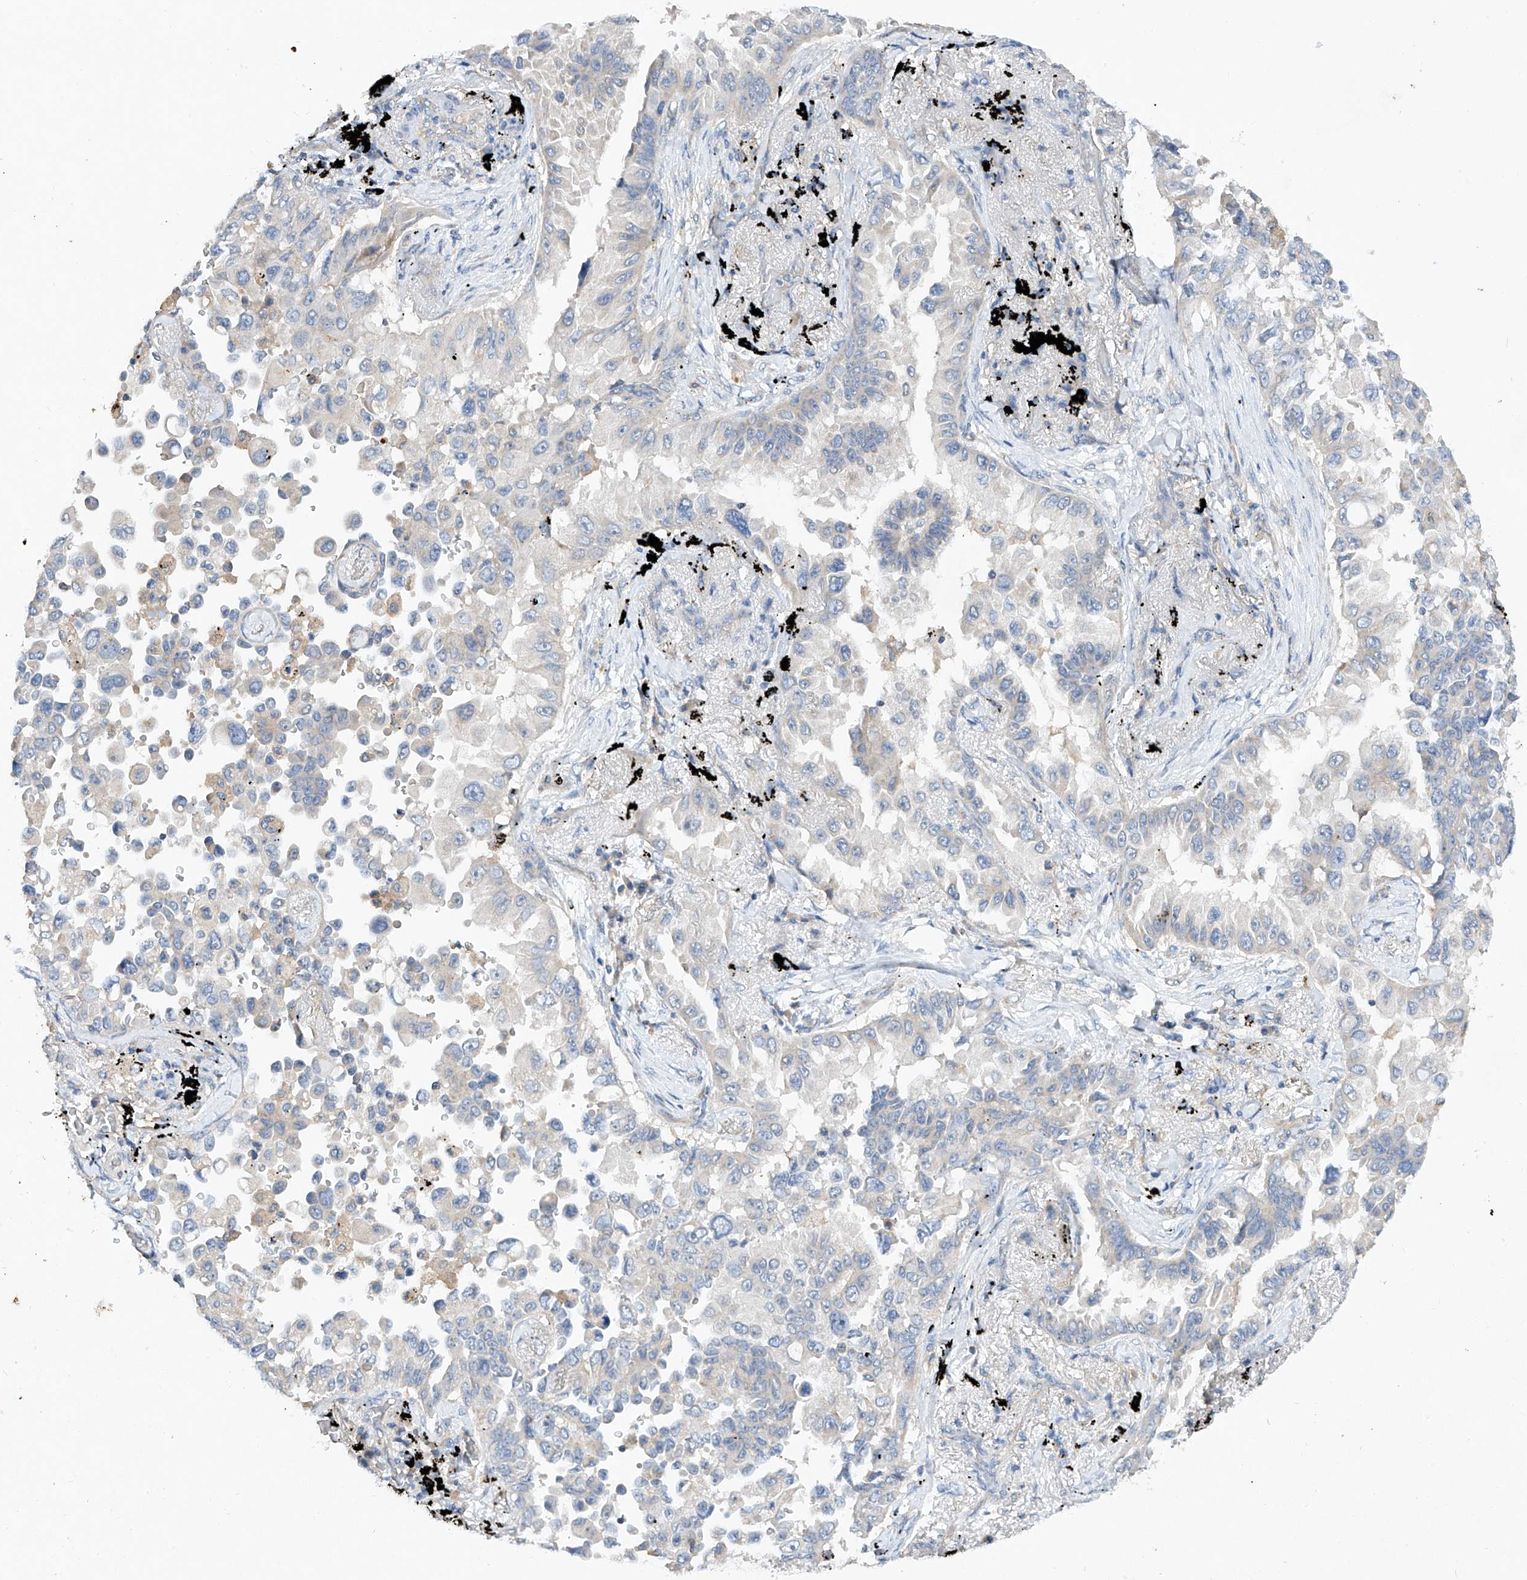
{"staining": {"intensity": "negative", "quantity": "none", "location": "none"}, "tissue": "lung cancer", "cell_type": "Tumor cells", "image_type": "cancer", "snomed": [{"axis": "morphology", "description": "Adenocarcinoma, NOS"}, {"axis": "topography", "description": "Lung"}], "caption": "This is an immunohistochemistry histopathology image of human lung adenocarcinoma. There is no positivity in tumor cells.", "gene": "AMD1", "patient": {"sex": "female", "age": 67}}